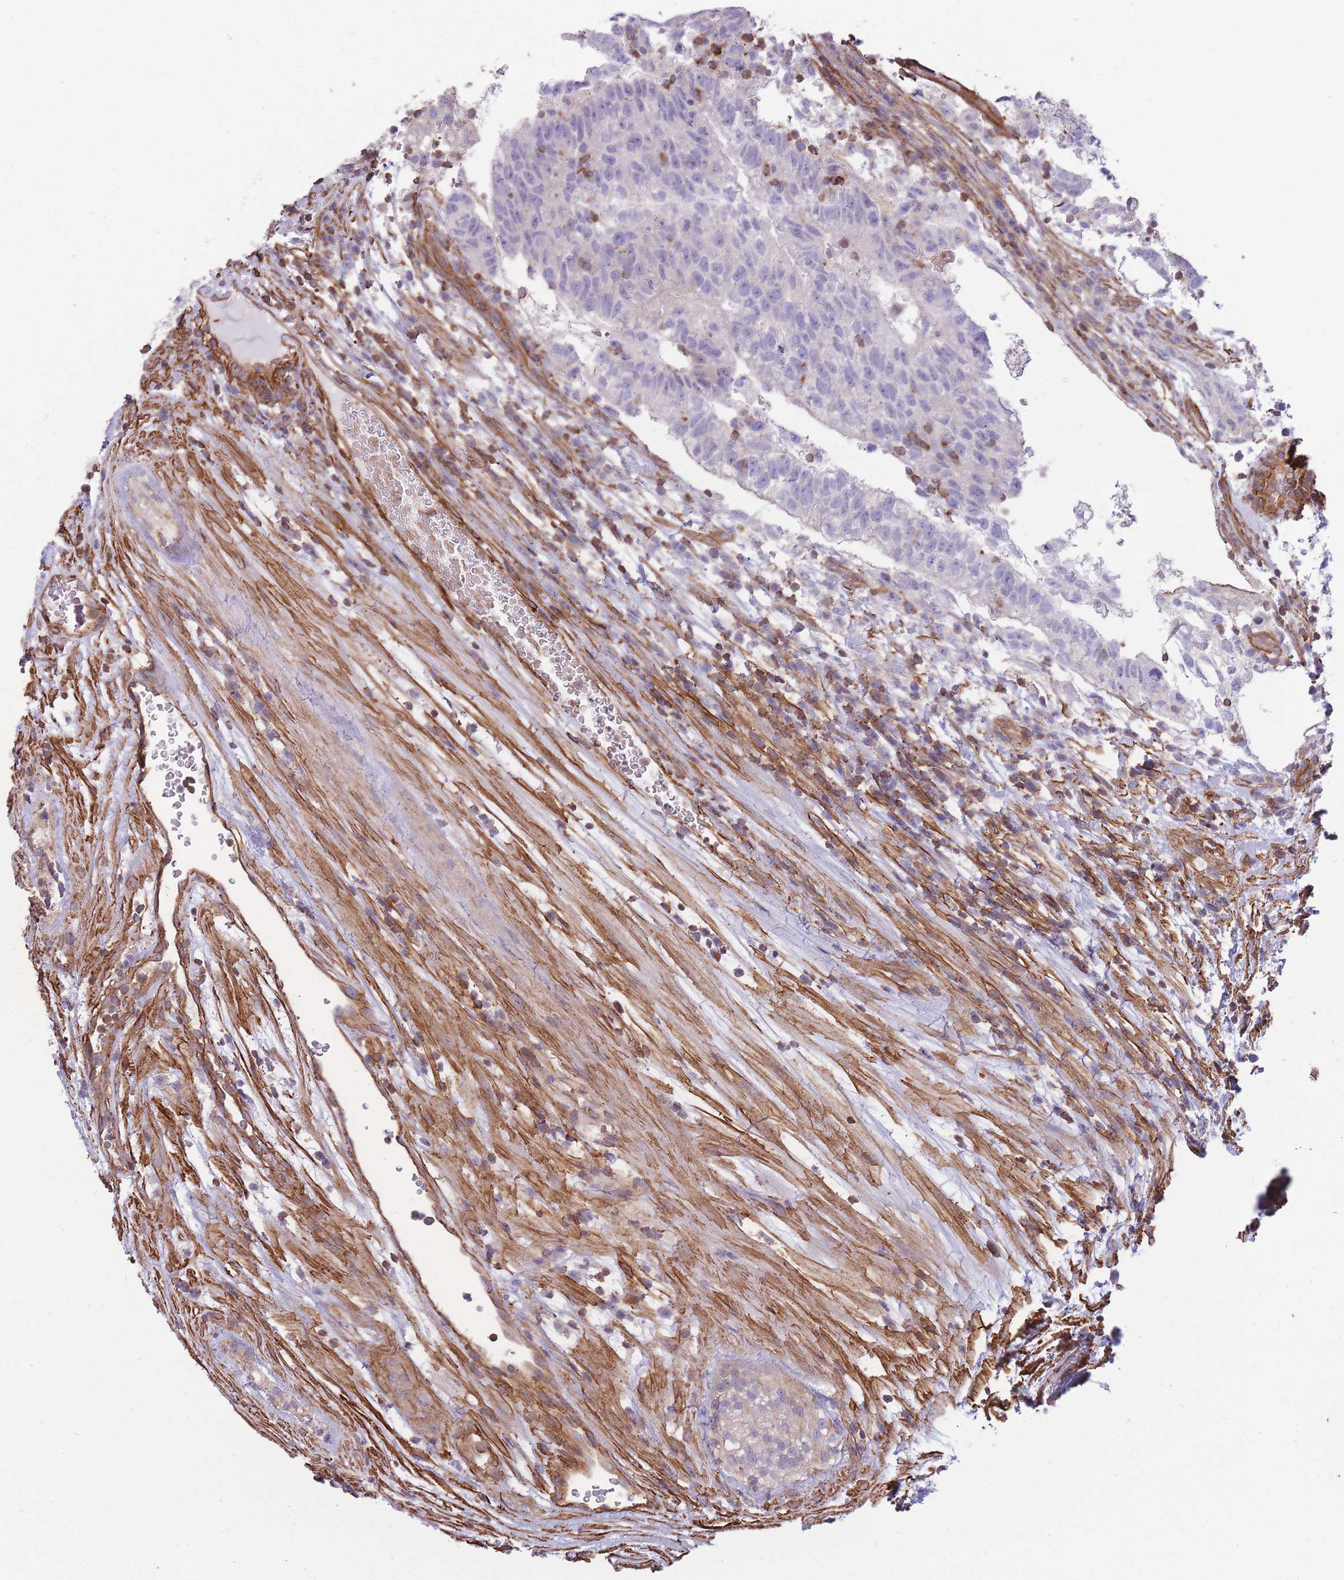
{"staining": {"intensity": "negative", "quantity": "none", "location": "none"}, "tissue": "testis cancer", "cell_type": "Tumor cells", "image_type": "cancer", "snomed": [{"axis": "morphology", "description": "Normal tissue, NOS"}, {"axis": "morphology", "description": "Carcinoma, Embryonal, NOS"}, {"axis": "topography", "description": "Testis"}], "caption": "Testis cancer stained for a protein using IHC displays no positivity tumor cells.", "gene": "CDC25B", "patient": {"sex": "male", "age": 32}}